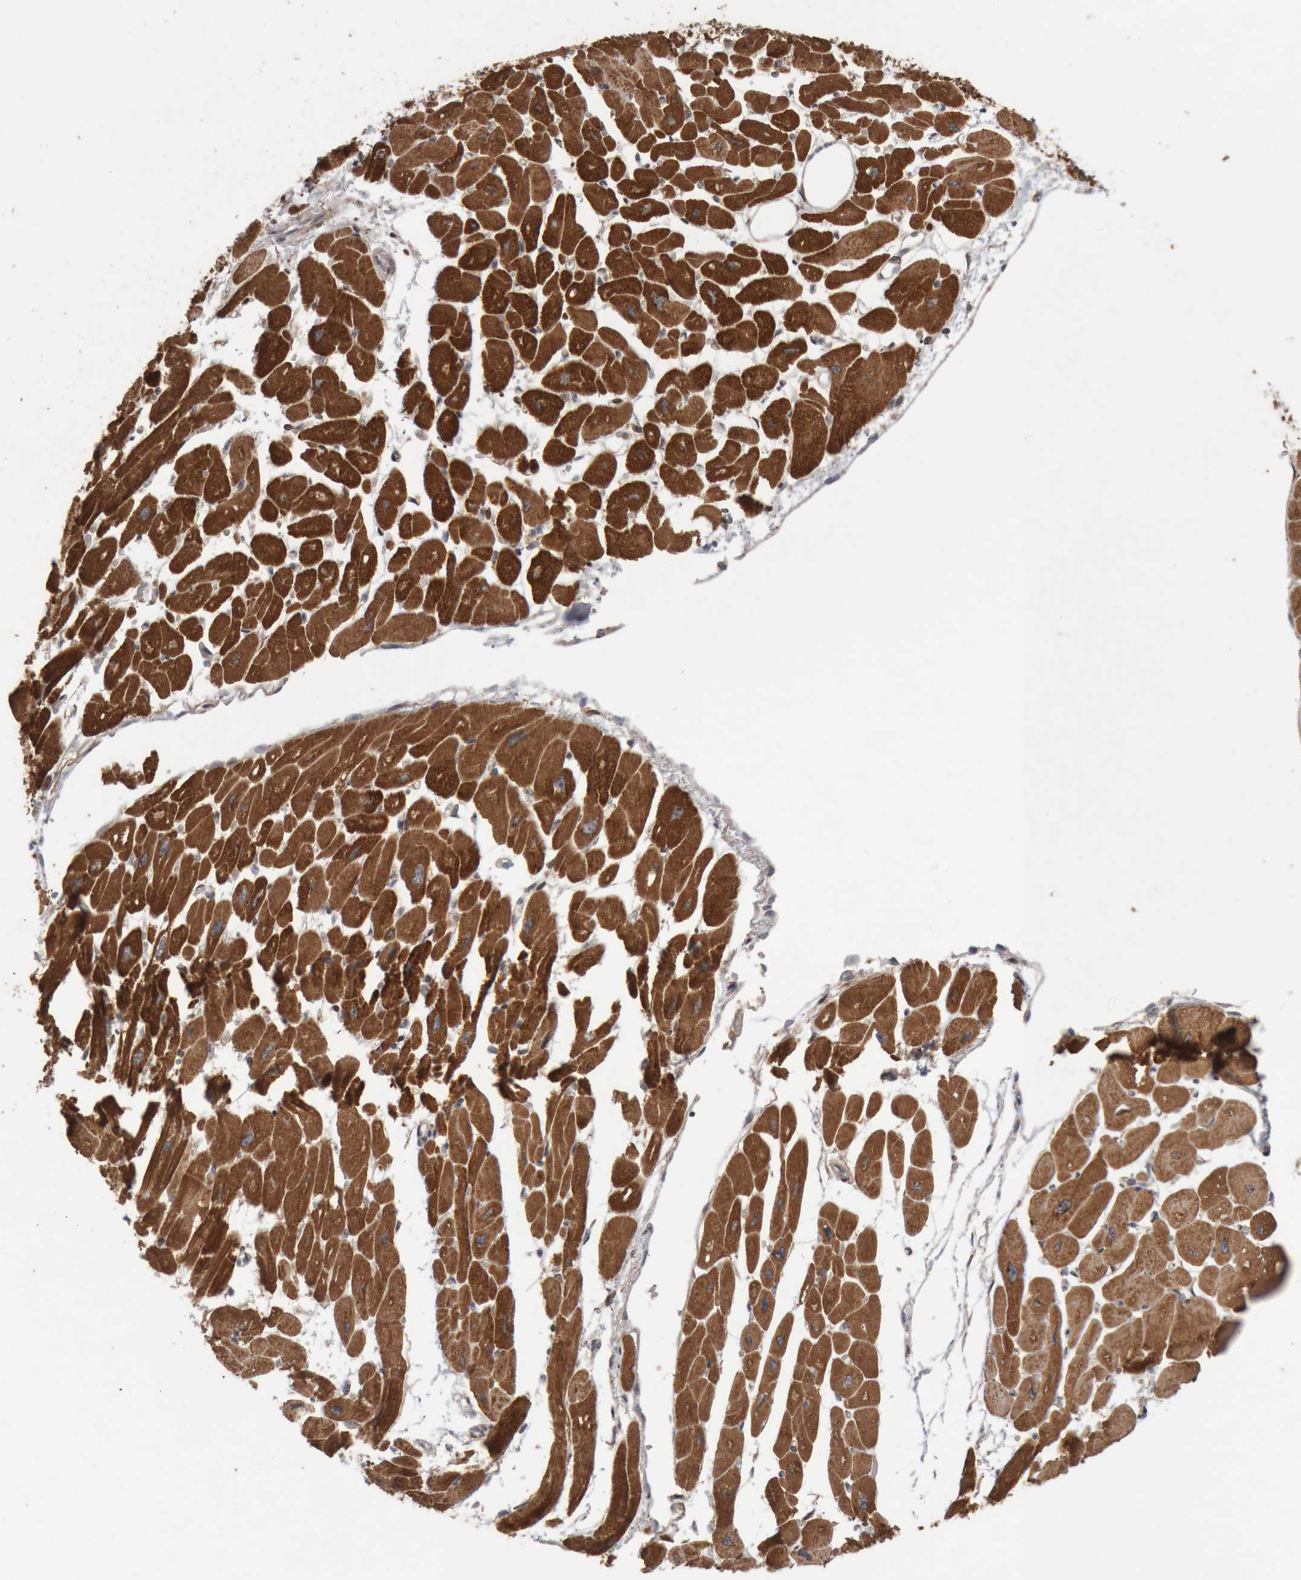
{"staining": {"intensity": "strong", "quantity": ">75%", "location": "cytoplasmic/membranous"}, "tissue": "heart muscle", "cell_type": "Cardiomyocytes", "image_type": "normal", "snomed": [{"axis": "morphology", "description": "Normal tissue, NOS"}, {"axis": "topography", "description": "Heart"}], "caption": "The image reveals staining of normal heart muscle, revealing strong cytoplasmic/membranous protein staining (brown color) within cardiomyocytes. (Brightfield microscopy of DAB IHC at high magnification).", "gene": "KIF21B", "patient": {"sex": "female", "age": 54}}